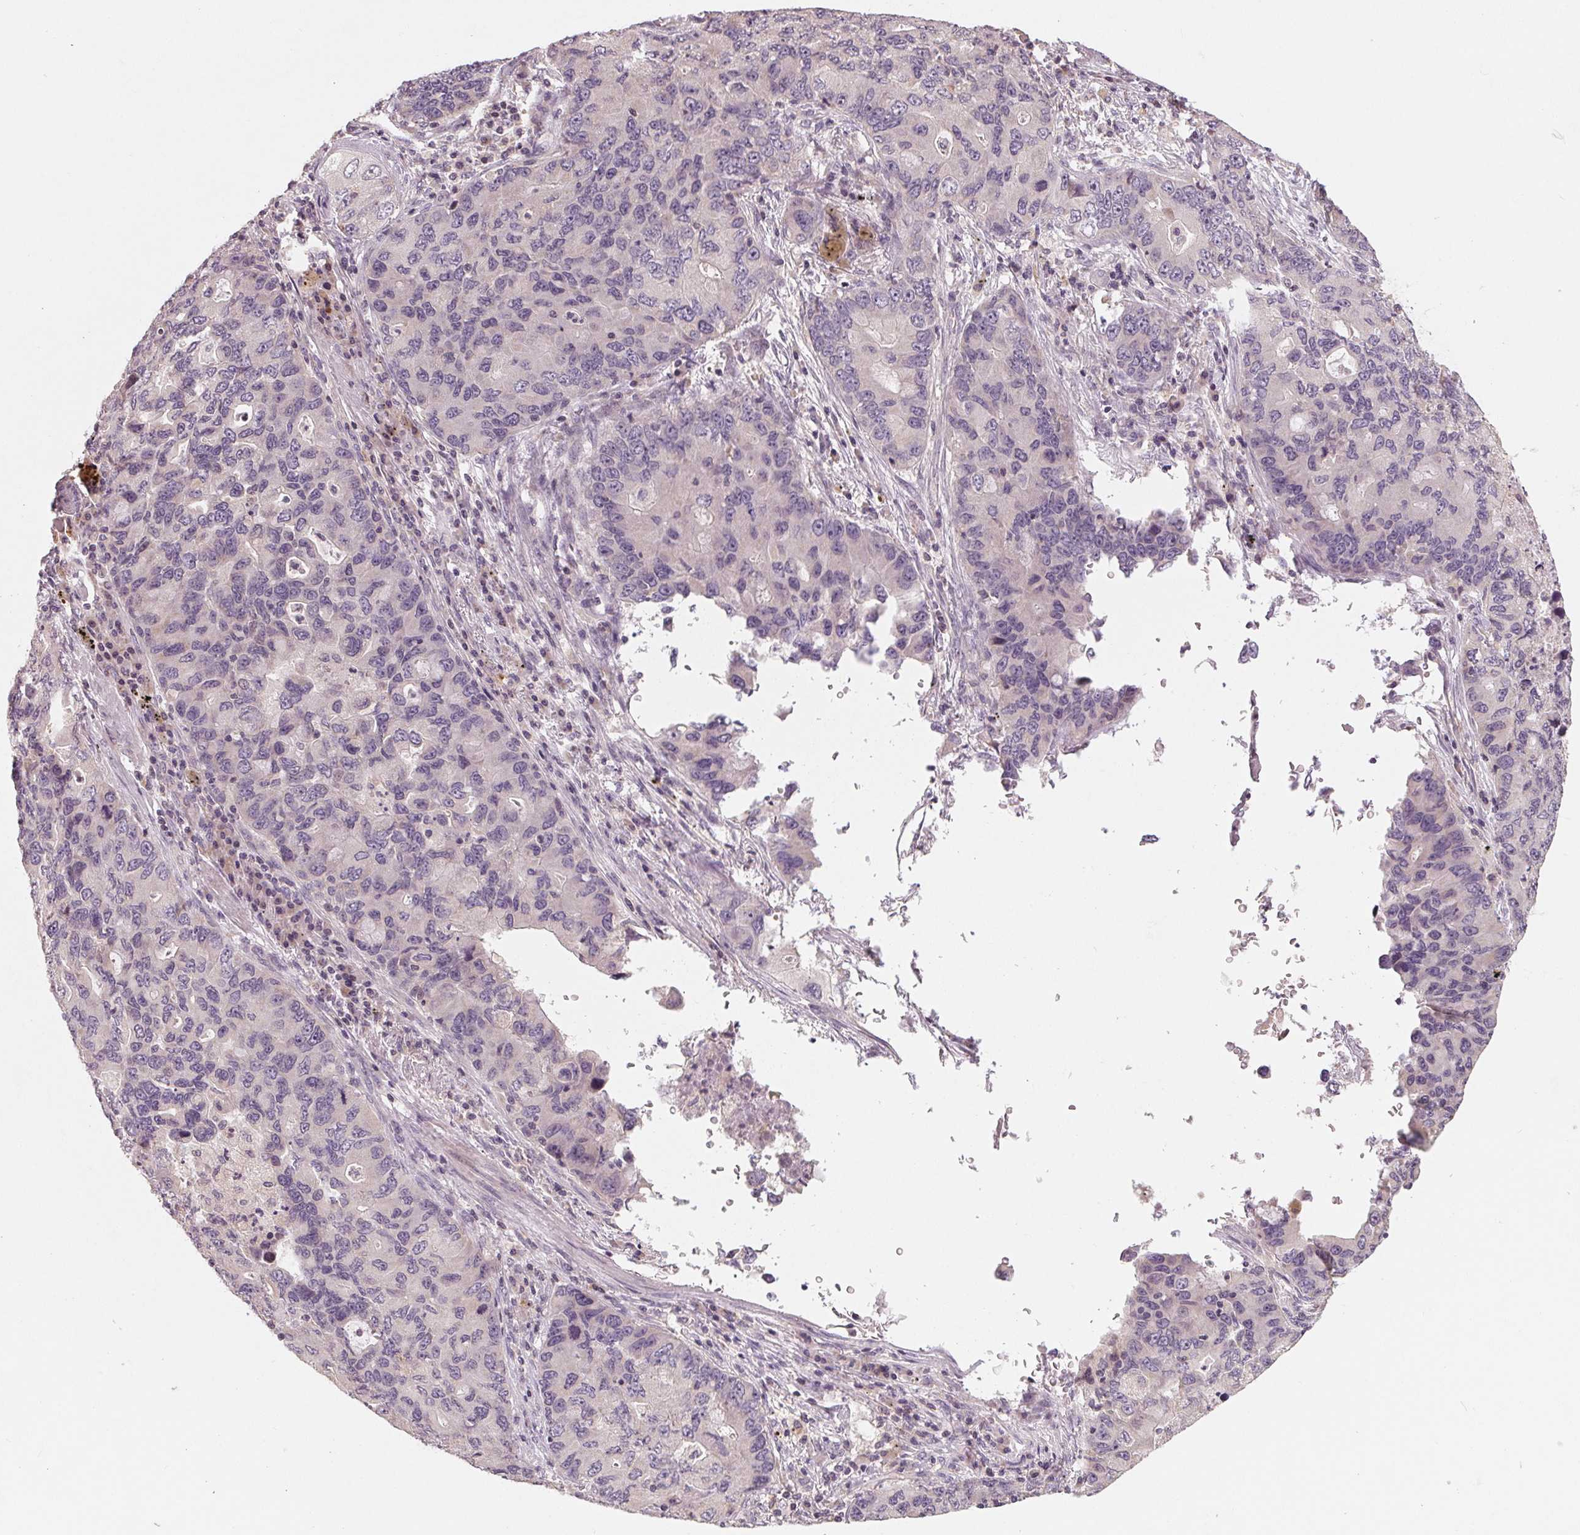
{"staining": {"intensity": "negative", "quantity": "none", "location": "none"}, "tissue": "lung cancer", "cell_type": "Tumor cells", "image_type": "cancer", "snomed": [{"axis": "morphology", "description": "Adenocarcinoma, NOS"}, {"axis": "morphology", "description": "Adenocarcinoma, metastatic, NOS"}, {"axis": "topography", "description": "Lymph node"}, {"axis": "topography", "description": "Lung"}], "caption": "This is an immunohistochemistry (IHC) photomicrograph of human lung cancer. There is no staining in tumor cells.", "gene": "AQP8", "patient": {"sex": "female", "age": 54}}